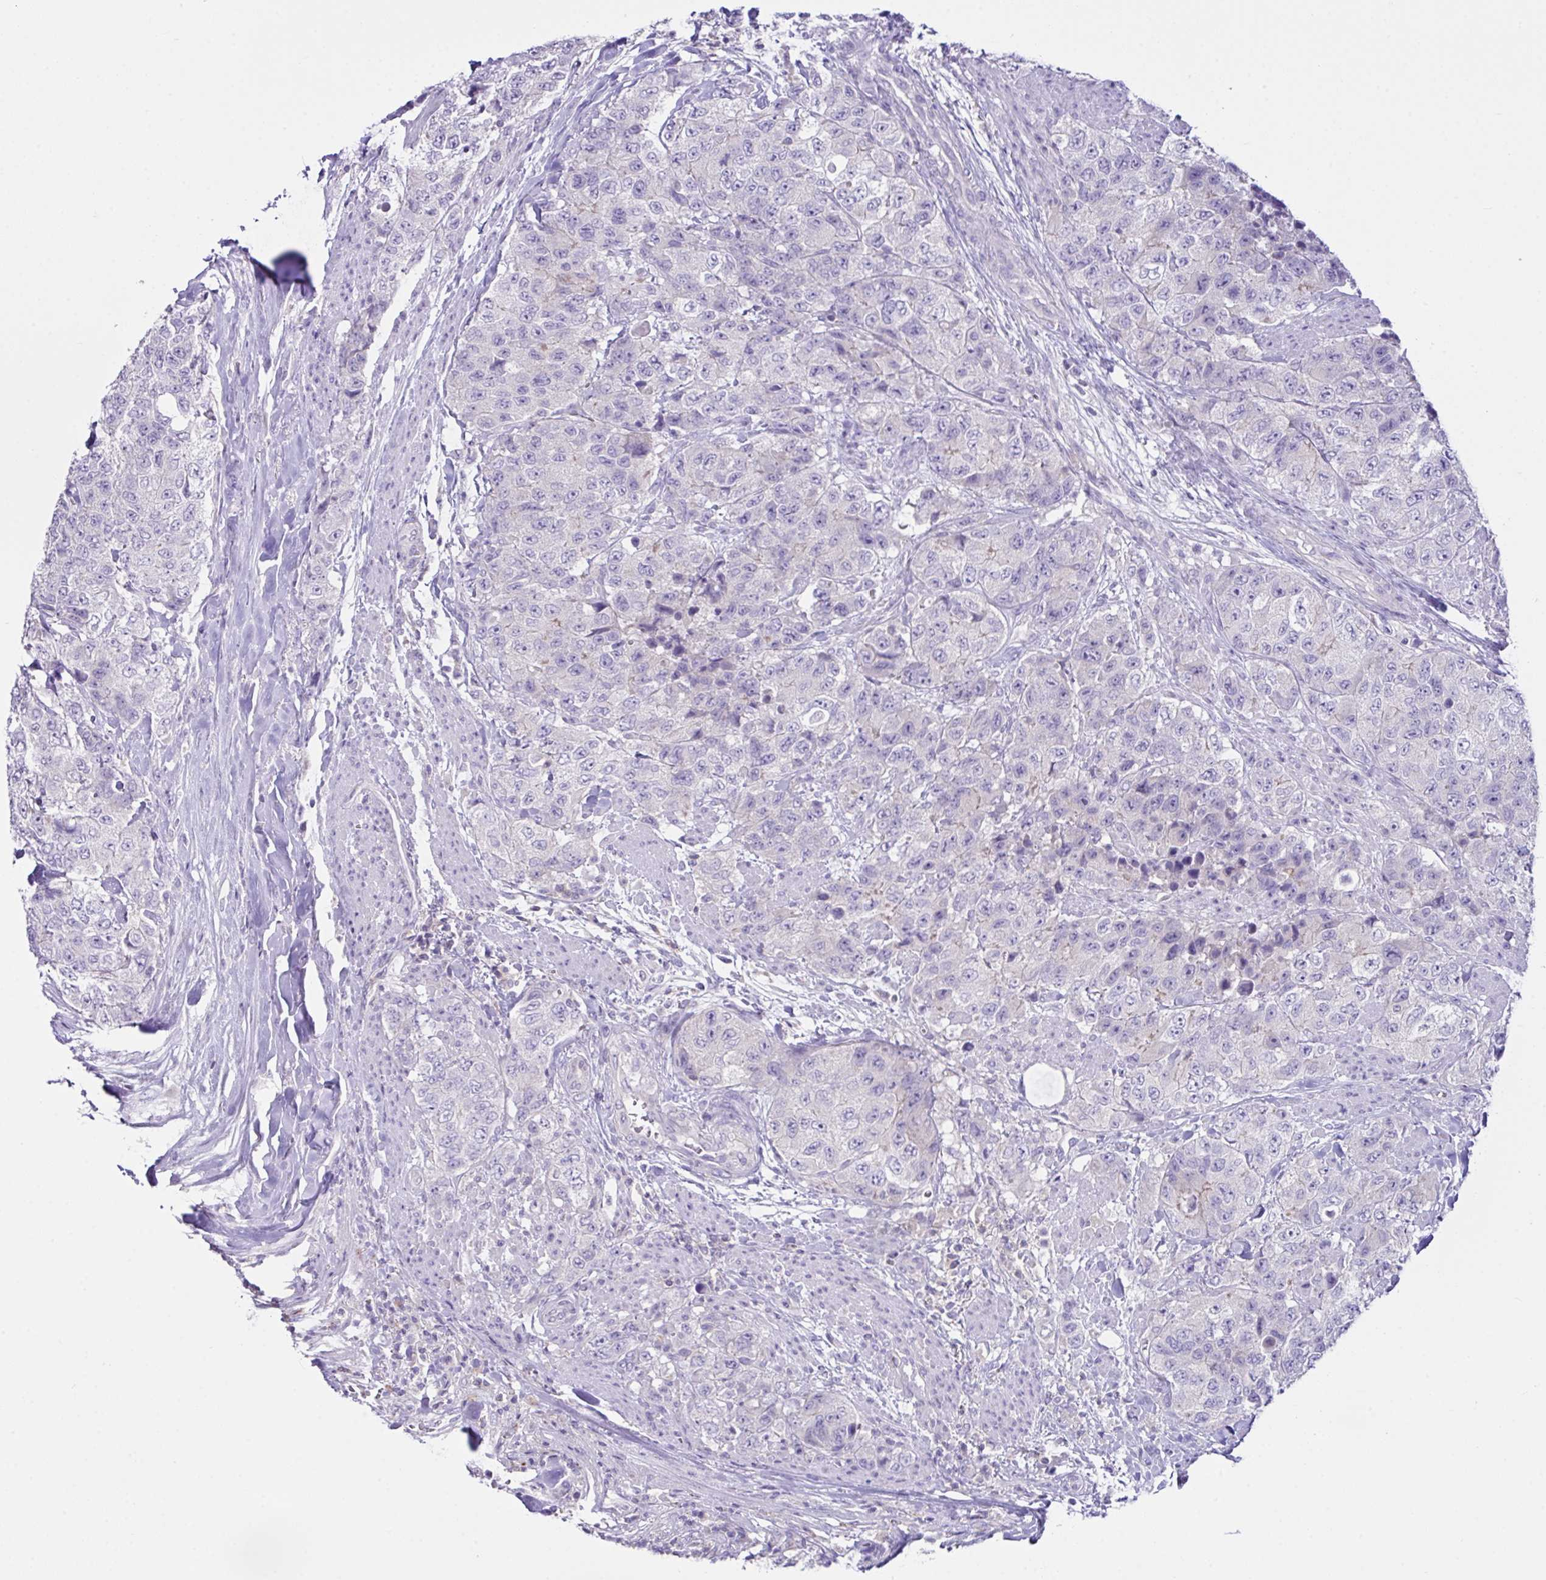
{"staining": {"intensity": "negative", "quantity": "none", "location": "none"}, "tissue": "urothelial cancer", "cell_type": "Tumor cells", "image_type": "cancer", "snomed": [{"axis": "morphology", "description": "Urothelial carcinoma, High grade"}, {"axis": "topography", "description": "Urinary bladder"}], "caption": "An image of human urothelial carcinoma (high-grade) is negative for staining in tumor cells.", "gene": "D2HGDH", "patient": {"sex": "female", "age": 78}}